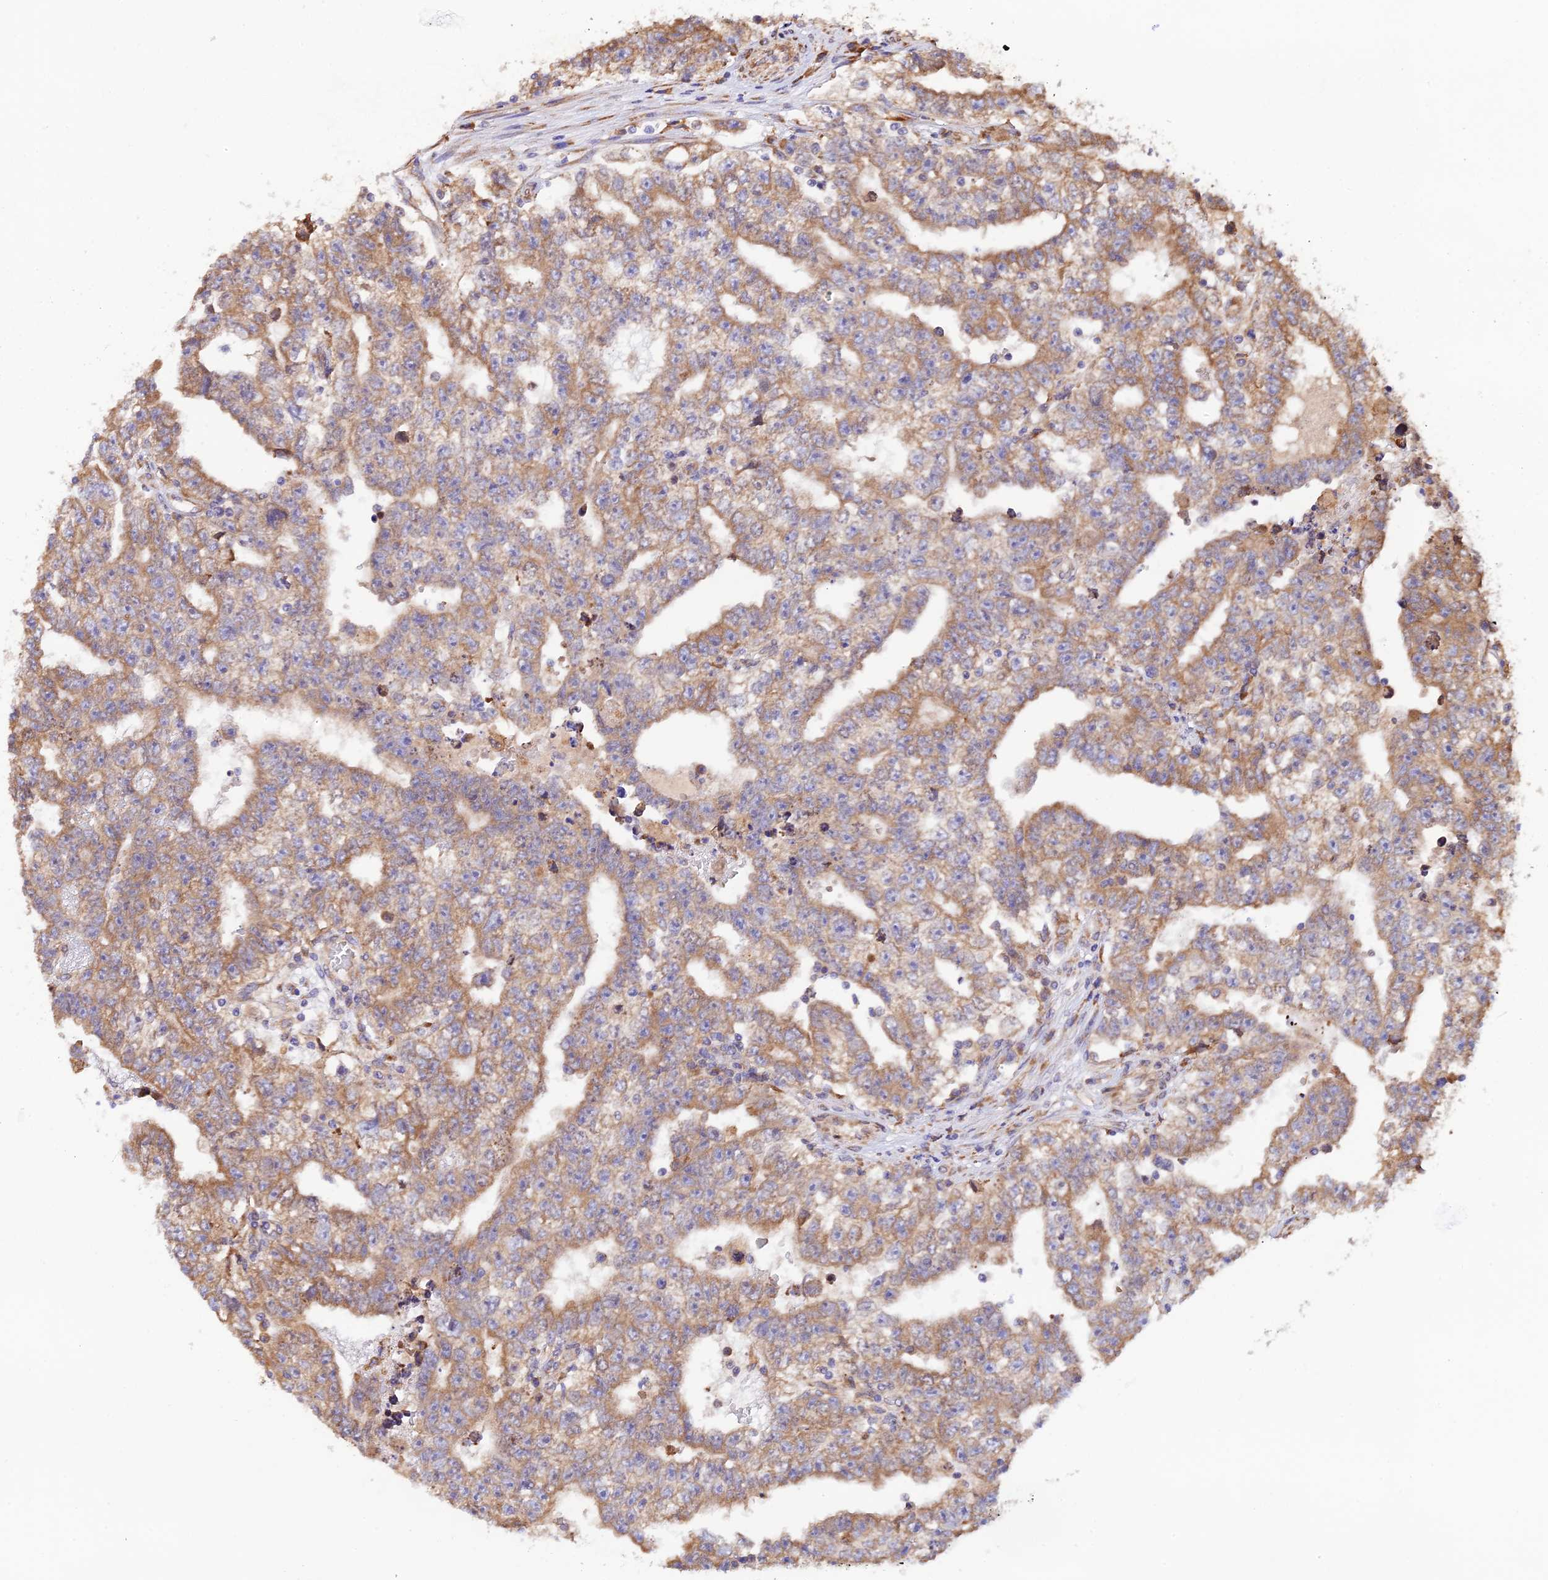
{"staining": {"intensity": "moderate", "quantity": ">75%", "location": "cytoplasmic/membranous"}, "tissue": "testis cancer", "cell_type": "Tumor cells", "image_type": "cancer", "snomed": [{"axis": "morphology", "description": "Carcinoma, Embryonal, NOS"}, {"axis": "topography", "description": "Testis"}], "caption": "This is a micrograph of immunohistochemistry (IHC) staining of embryonal carcinoma (testis), which shows moderate expression in the cytoplasmic/membranous of tumor cells.", "gene": "RPL5", "patient": {"sex": "male", "age": 25}}